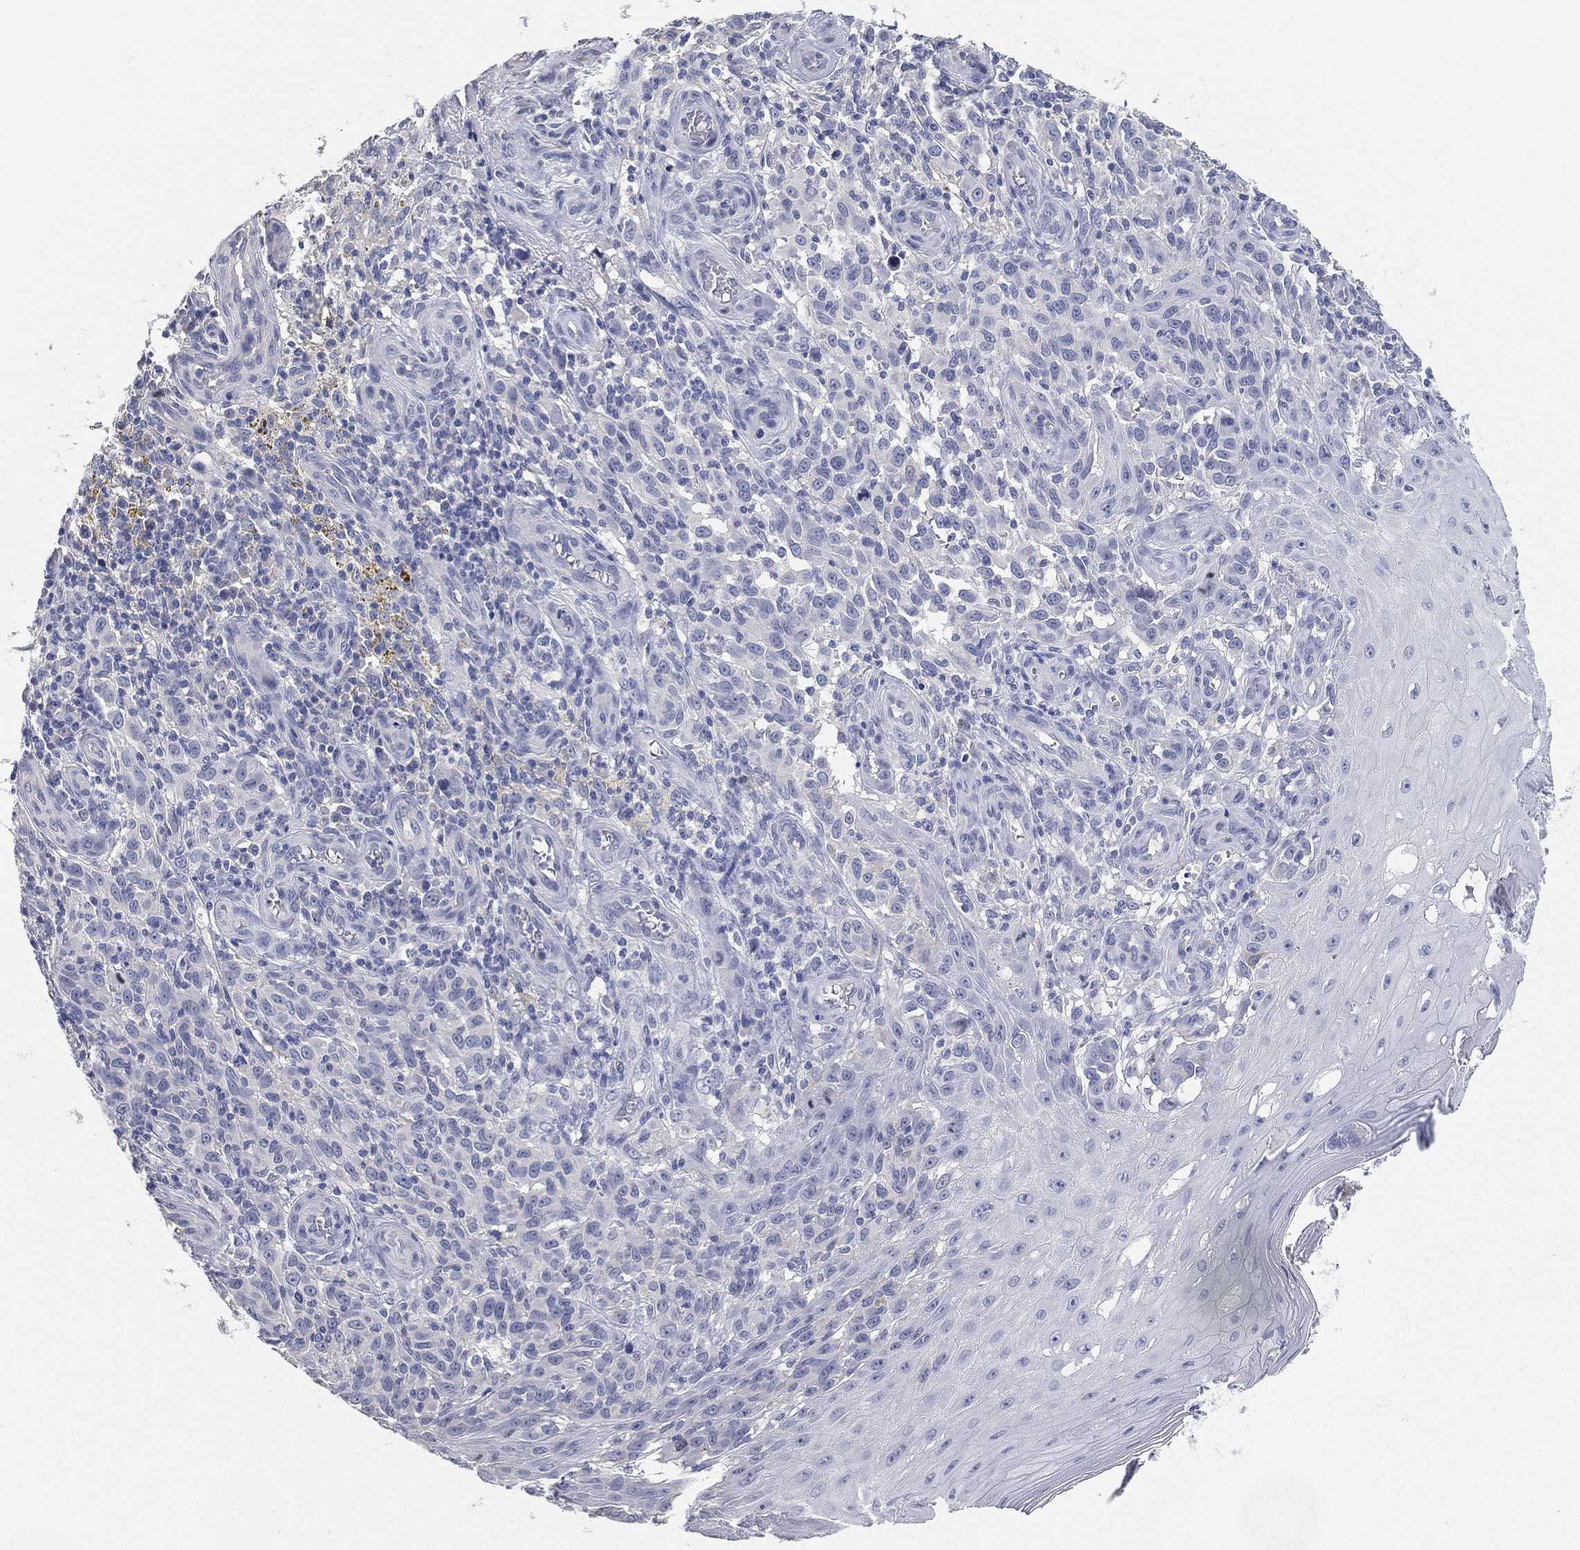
{"staining": {"intensity": "negative", "quantity": "none", "location": "none"}, "tissue": "melanoma", "cell_type": "Tumor cells", "image_type": "cancer", "snomed": [{"axis": "morphology", "description": "Malignant melanoma, NOS"}, {"axis": "topography", "description": "Skin"}], "caption": "High power microscopy histopathology image of an immunohistochemistry (IHC) image of malignant melanoma, revealing no significant positivity in tumor cells. (DAB immunohistochemistry, high magnification).", "gene": "FAM187B", "patient": {"sex": "female", "age": 53}}